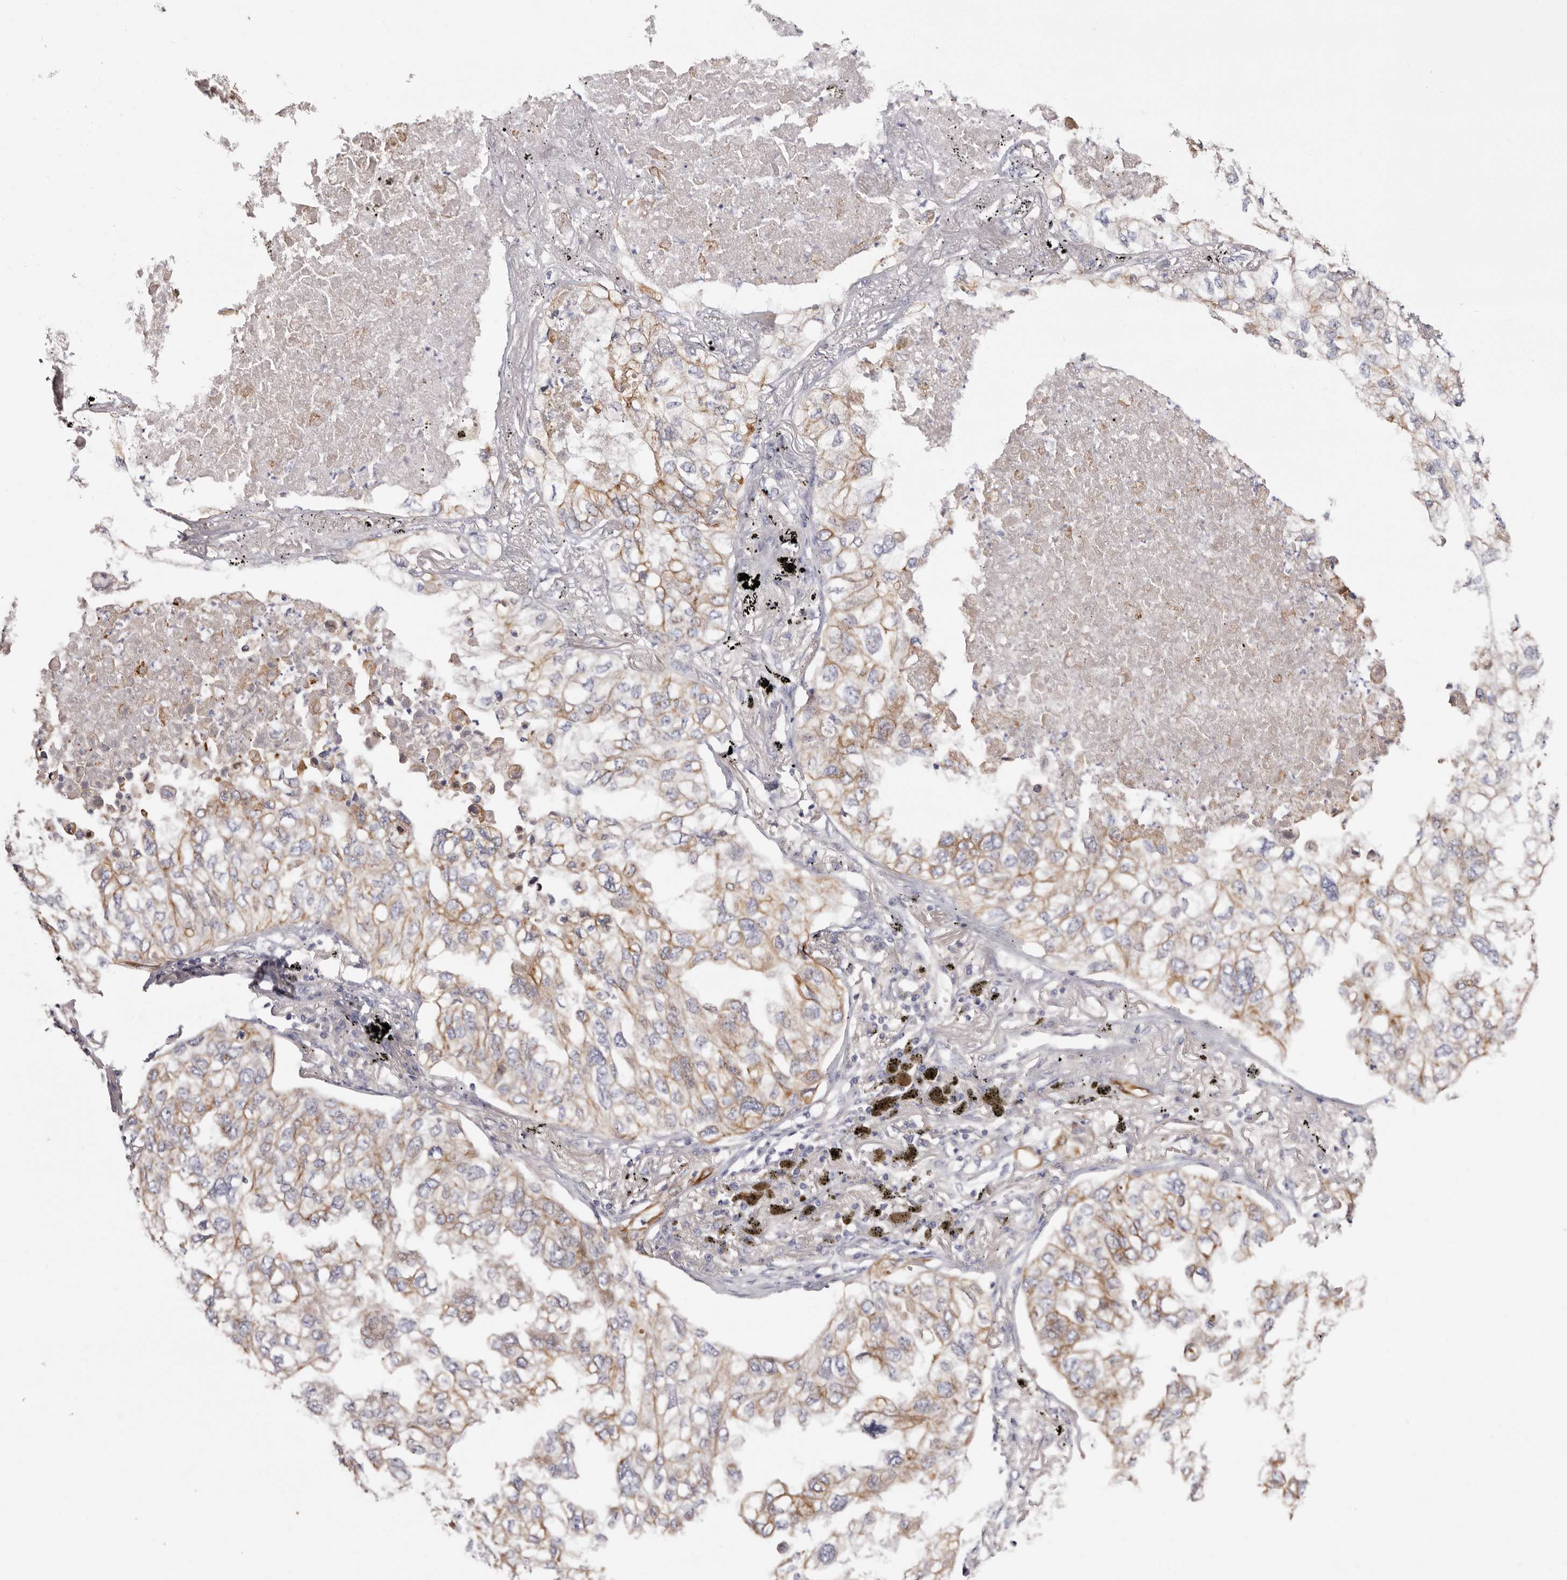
{"staining": {"intensity": "moderate", "quantity": ">75%", "location": "cytoplasmic/membranous"}, "tissue": "lung cancer", "cell_type": "Tumor cells", "image_type": "cancer", "snomed": [{"axis": "morphology", "description": "Adenocarcinoma, NOS"}, {"axis": "topography", "description": "Lung"}], "caption": "A micrograph of lung cancer (adenocarcinoma) stained for a protein shows moderate cytoplasmic/membranous brown staining in tumor cells.", "gene": "STK16", "patient": {"sex": "male", "age": 65}}